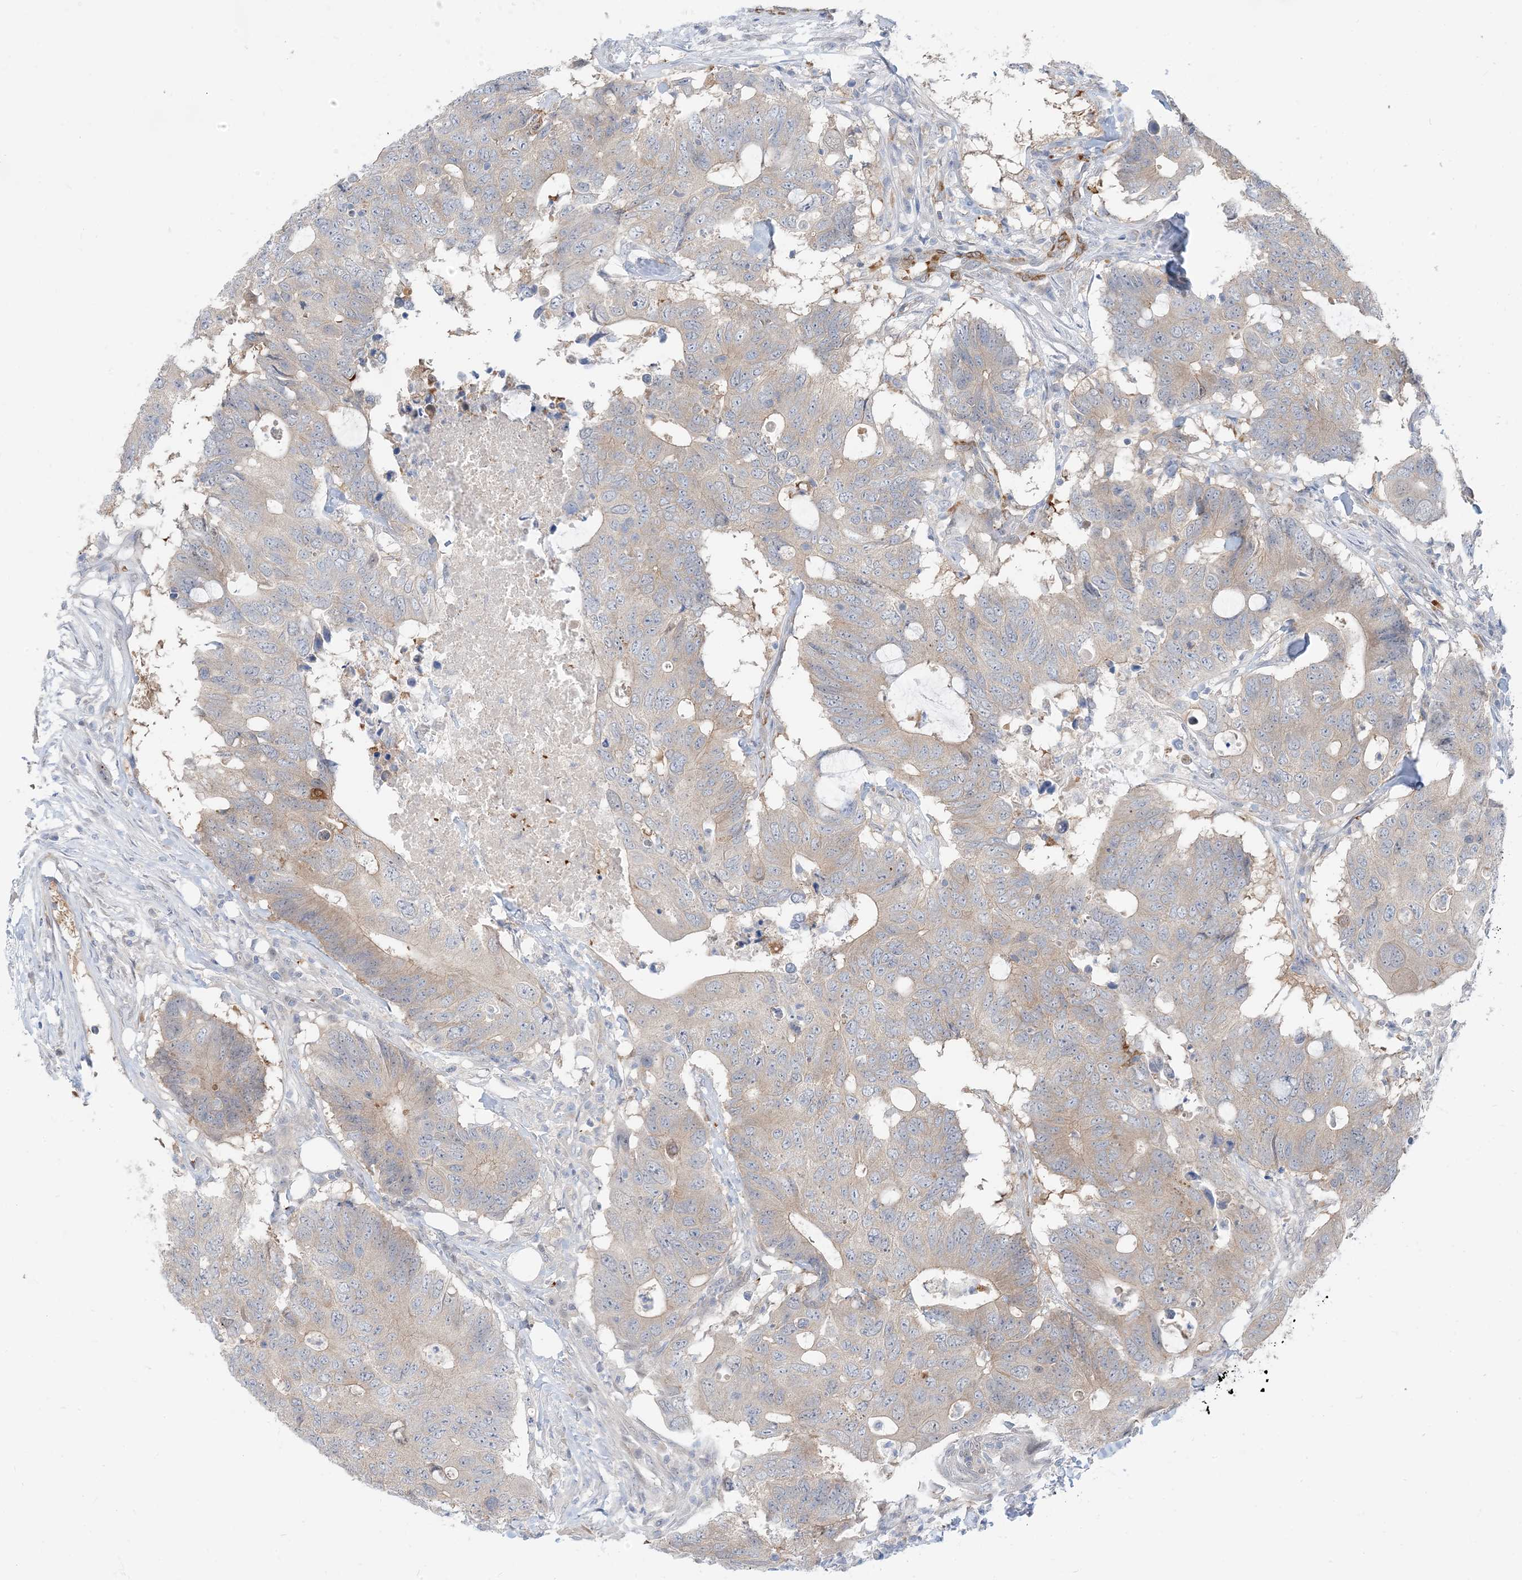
{"staining": {"intensity": "weak", "quantity": "<25%", "location": "cytoplasmic/membranous"}, "tissue": "colorectal cancer", "cell_type": "Tumor cells", "image_type": "cancer", "snomed": [{"axis": "morphology", "description": "Adenocarcinoma, NOS"}, {"axis": "topography", "description": "Colon"}], "caption": "High magnification brightfield microscopy of colorectal adenocarcinoma stained with DAB (3,3'-diaminobenzidine) (brown) and counterstained with hematoxylin (blue): tumor cells show no significant positivity.", "gene": "RIN1", "patient": {"sex": "male", "age": 71}}